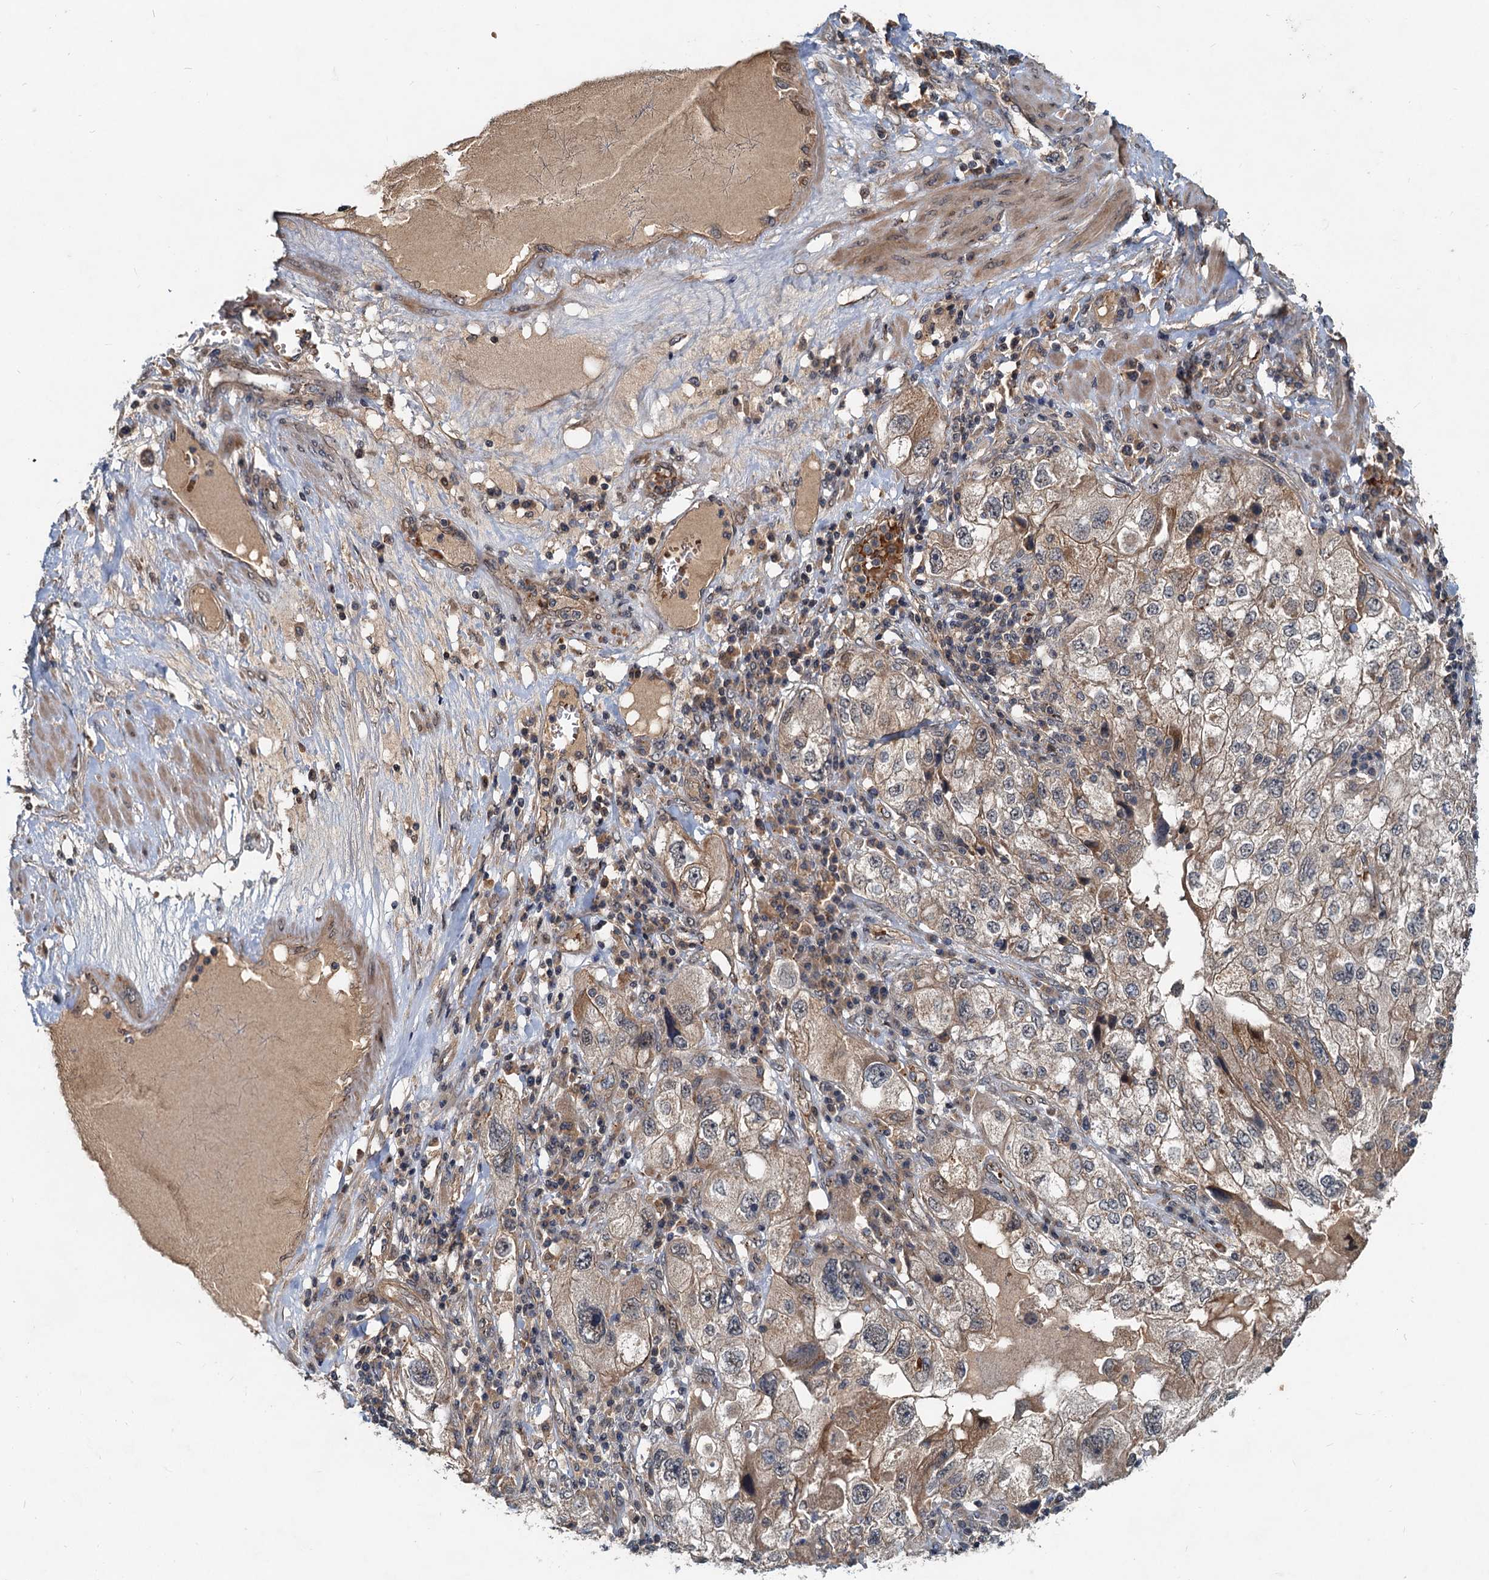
{"staining": {"intensity": "weak", "quantity": ">75%", "location": "cytoplasmic/membranous"}, "tissue": "endometrial cancer", "cell_type": "Tumor cells", "image_type": "cancer", "snomed": [{"axis": "morphology", "description": "Adenocarcinoma, NOS"}, {"axis": "topography", "description": "Endometrium"}], "caption": "High-power microscopy captured an IHC image of endometrial cancer (adenocarcinoma), revealing weak cytoplasmic/membranous positivity in about >75% of tumor cells.", "gene": "CEP68", "patient": {"sex": "female", "age": 49}}